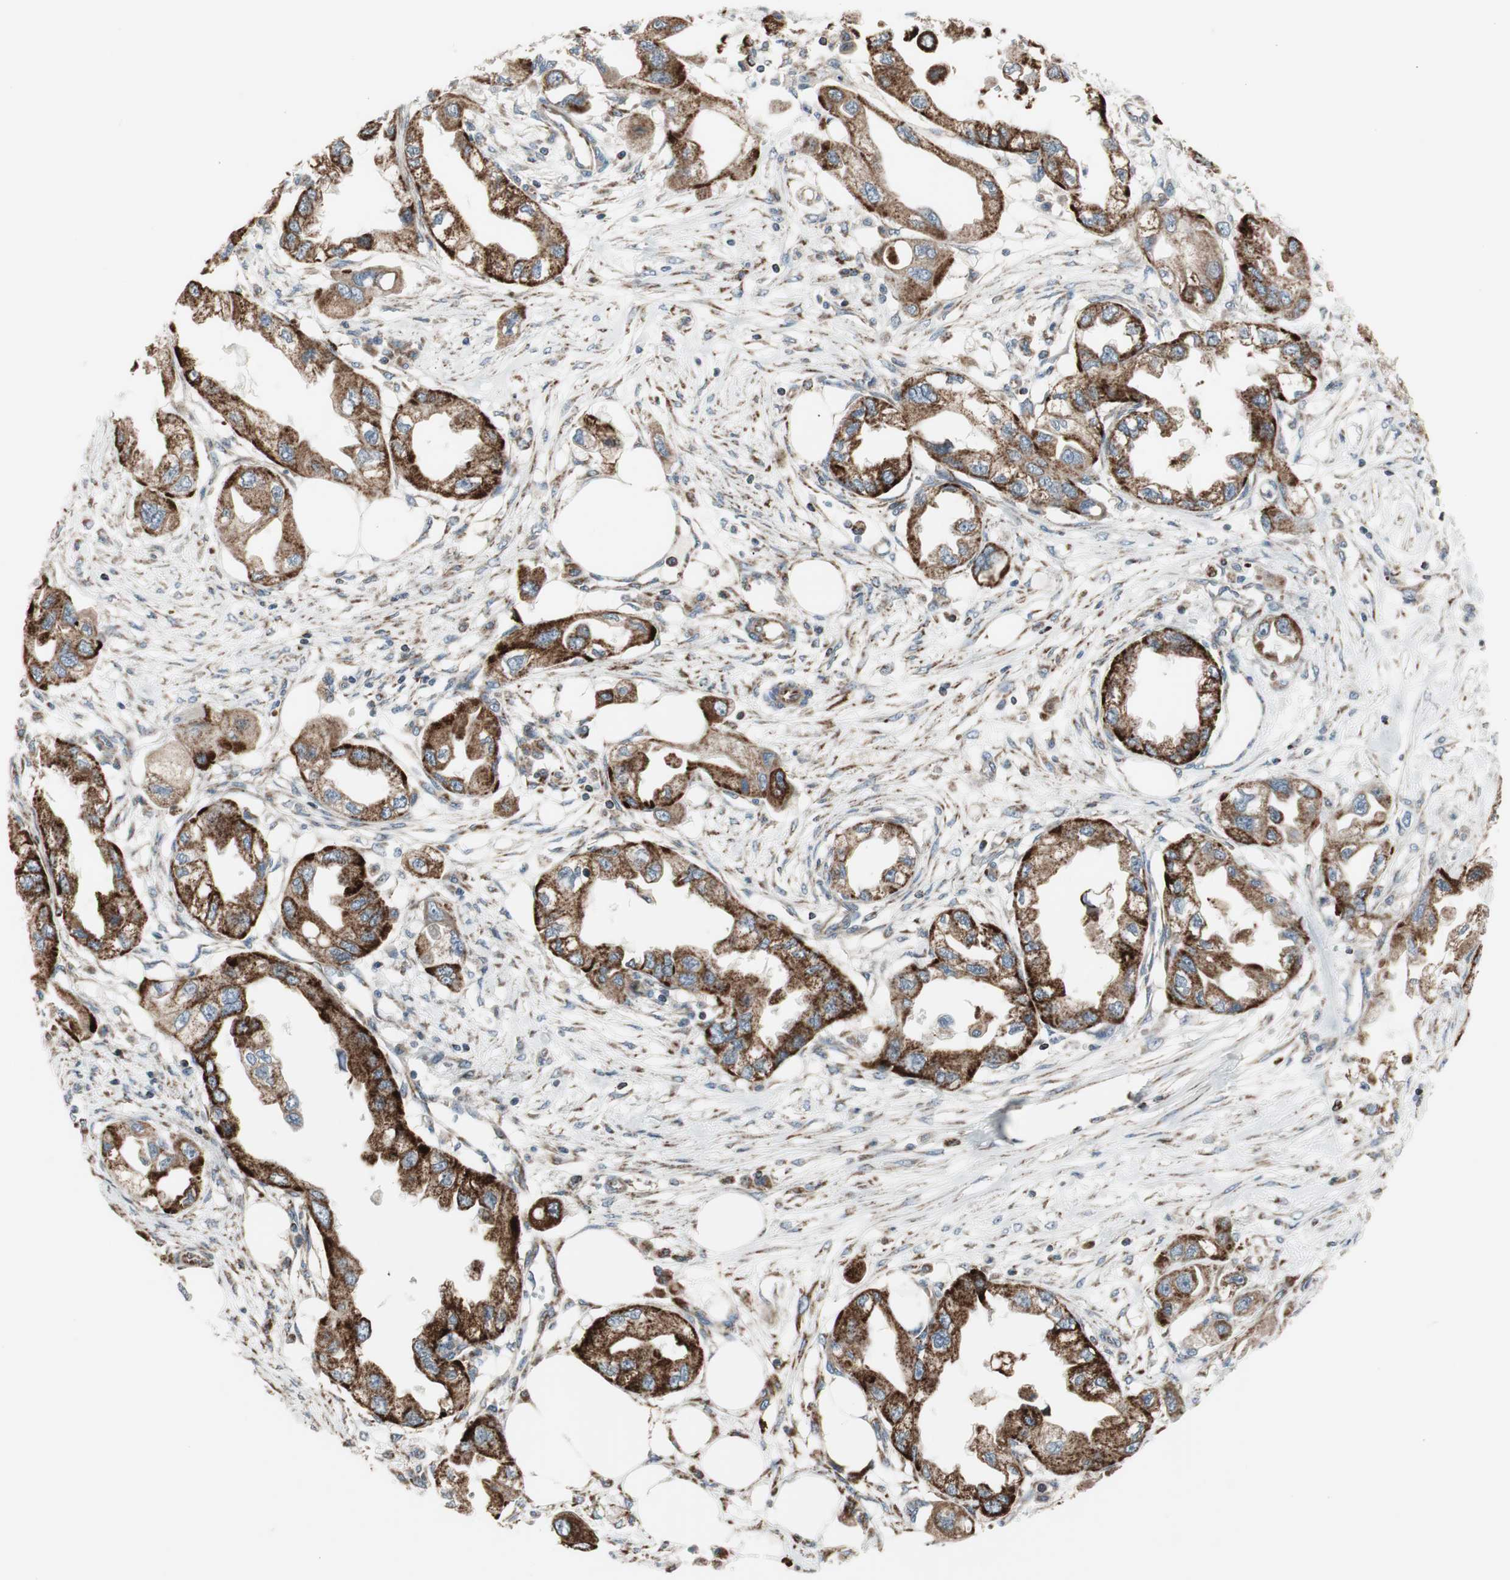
{"staining": {"intensity": "moderate", "quantity": ">75%", "location": "cytoplasmic/membranous"}, "tissue": "endometrial cancer", "cell_type": "Tumor cells", "image_type": "cancer", "snomed": [{"axis": "morphology", "description": "Adenocarcinoma, NOS"}, {"axis": "topography", "description": "Endometrium"}], "caption": "Immunohistochemistry (DAB) staining of adenocarcinoma (endometrial) demonstrates moderate cytoplasmic/membranous protein staining in about >75% of tumor cells.", "gene": "CPT1A", "patient": {"sex": "female", "age": 67}}